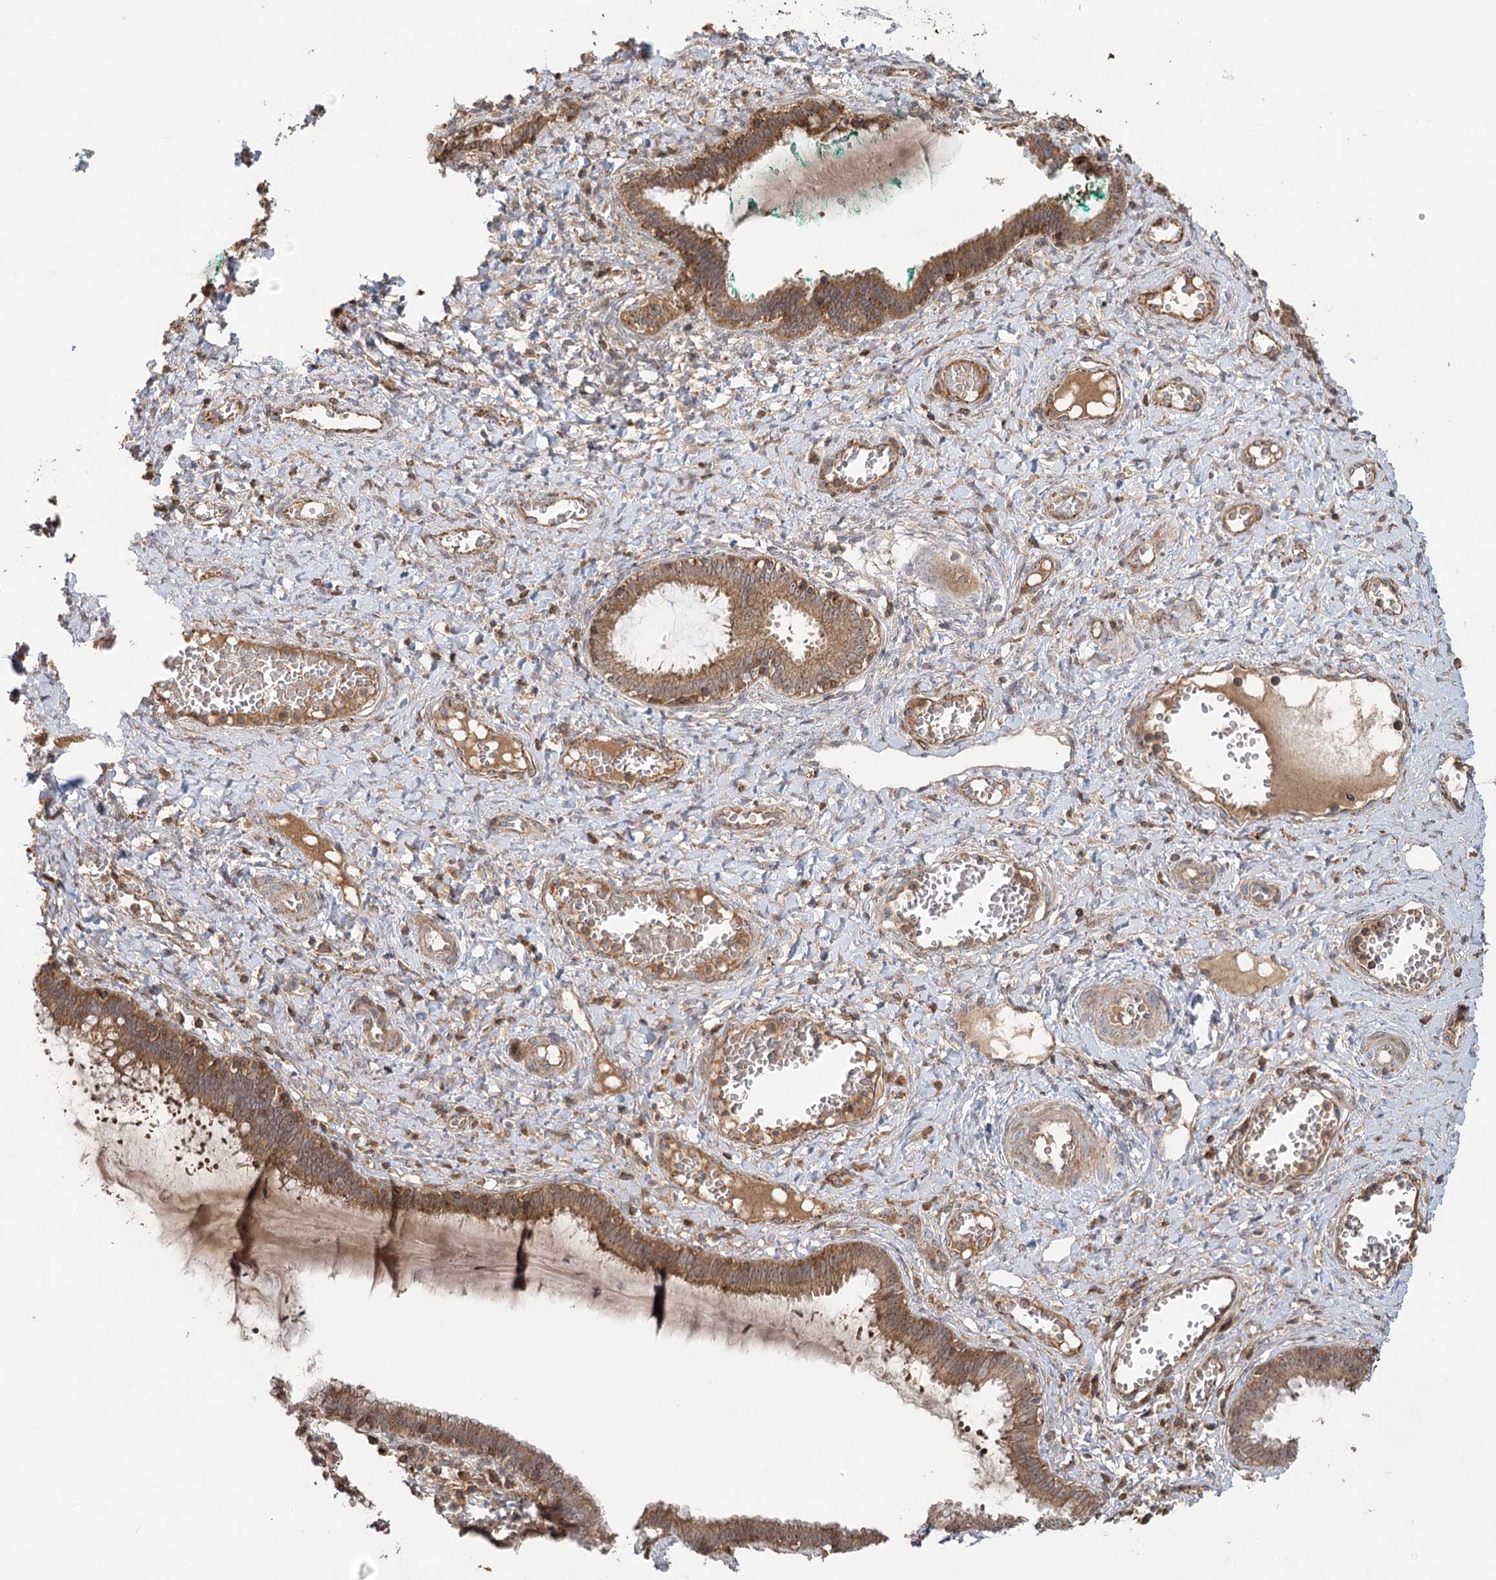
{"staining": {"intensity": "moderate", "quantity": "25%-75%", "location": "cytoplasmic/membranous,nuclear"}, "tissue": "cervix", "cell_type": "Glandular cells", "image_type": "normal", "snomed": [{"axis": "morphology", "description": "Normal tissue, NOS"}, {"axis": "morphology", "description": "Adenocarcinoma, NOS"}, {"axis": "topography", "description": "Cervix"}], "caption": "Protein staining reveals moderate cytoplasmic/membranous,nuclear staining in approximately 25%-75% of glandular cells in unremarkable cervix. (DAB = brown stain, brightfield microscopy at high magnification).", "gene": "ENSG00000273217", "patient": {"sex": "female", "age": 29}}